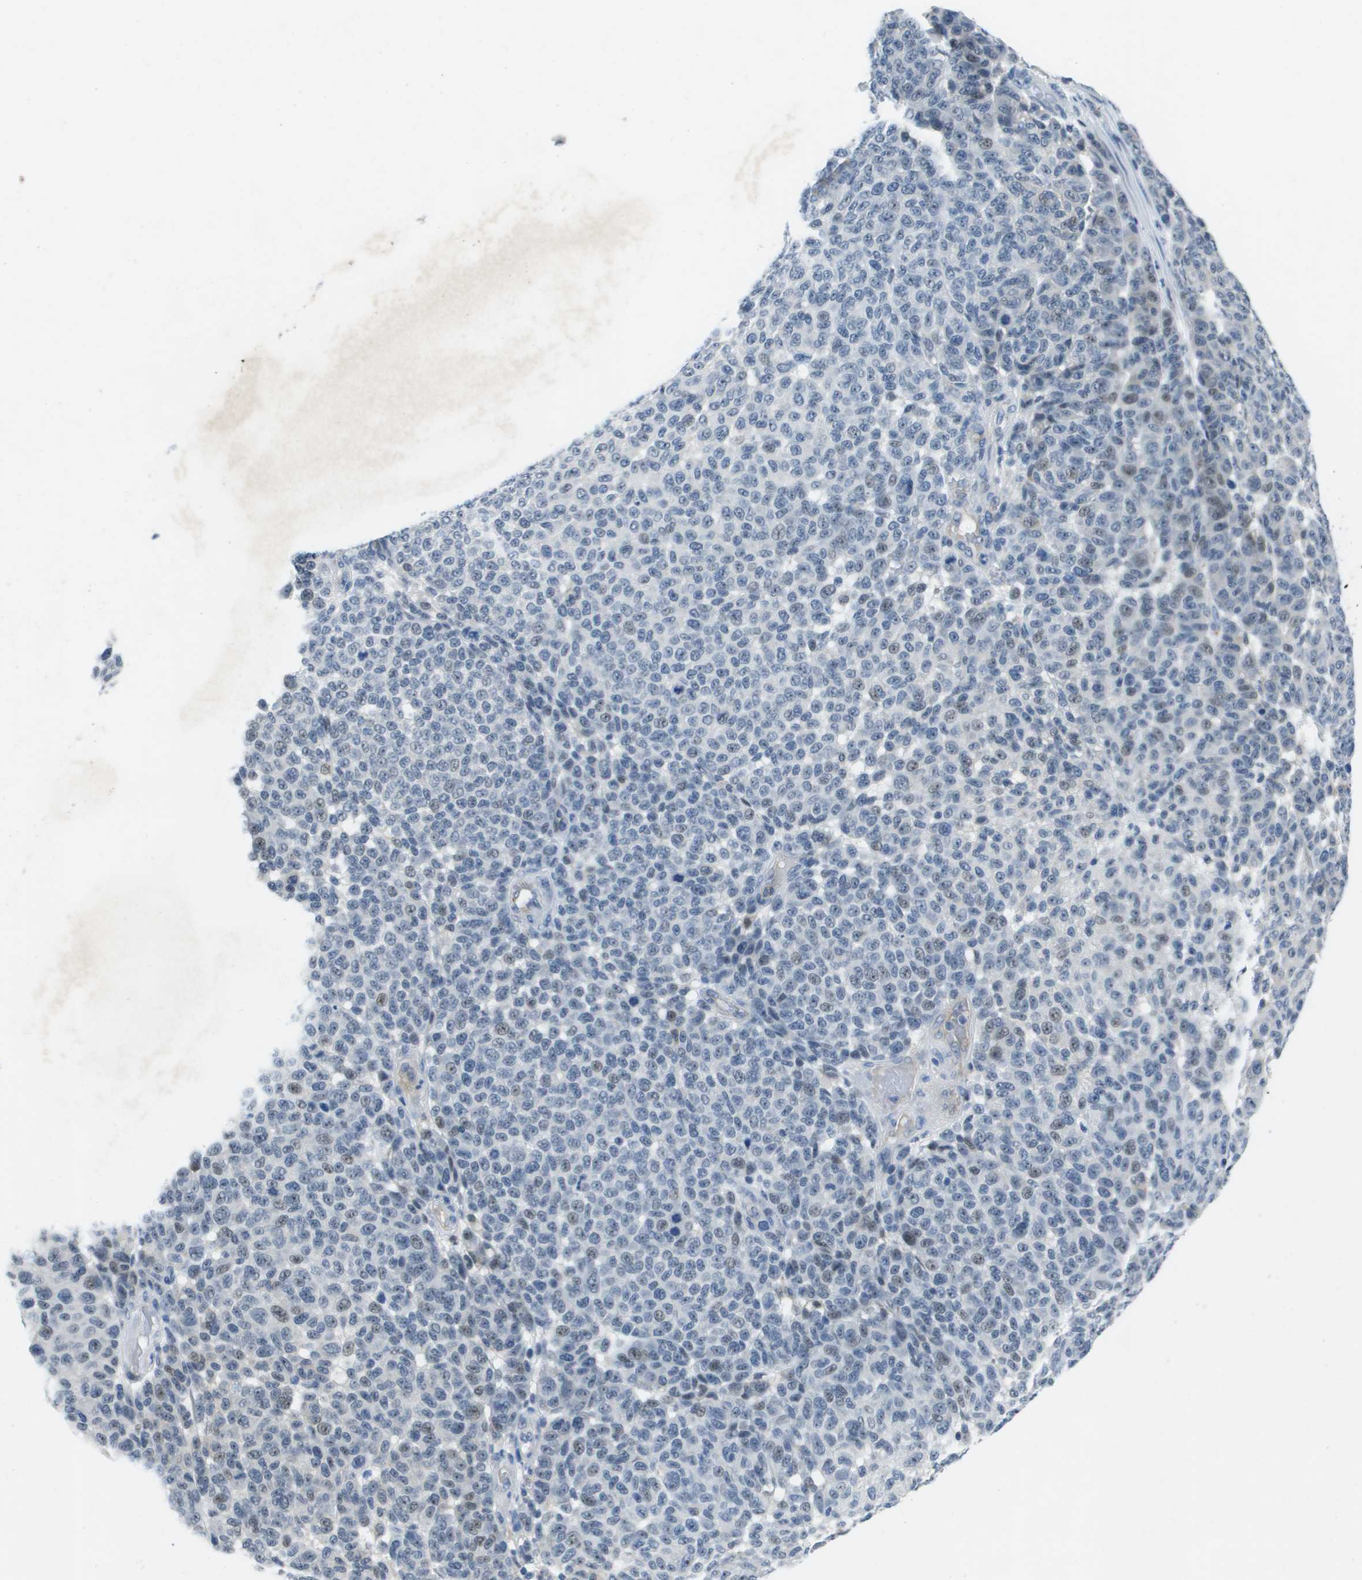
{"staining": {"intensity": "weak", "quantity": "<25%", "location": "nuclear"}, "tissue": "melanoma", "cell_type": "Tumor cells", "image_type": "cancer", "snomed": [{"axis": "morphology", "description": "Malignant melanoma, NOS"}, {"axis": "topography", "description": "Skin"}], "caption": "There is no significant staining in tumor cells of malignant melanoma. (DAB (3,3'-diaminobenzidine) immunohistochemistry visualized using brightfield microscopy, high magnification).", "gene": "ITGA6", "patient": {"sex": "male", "age": 59}}